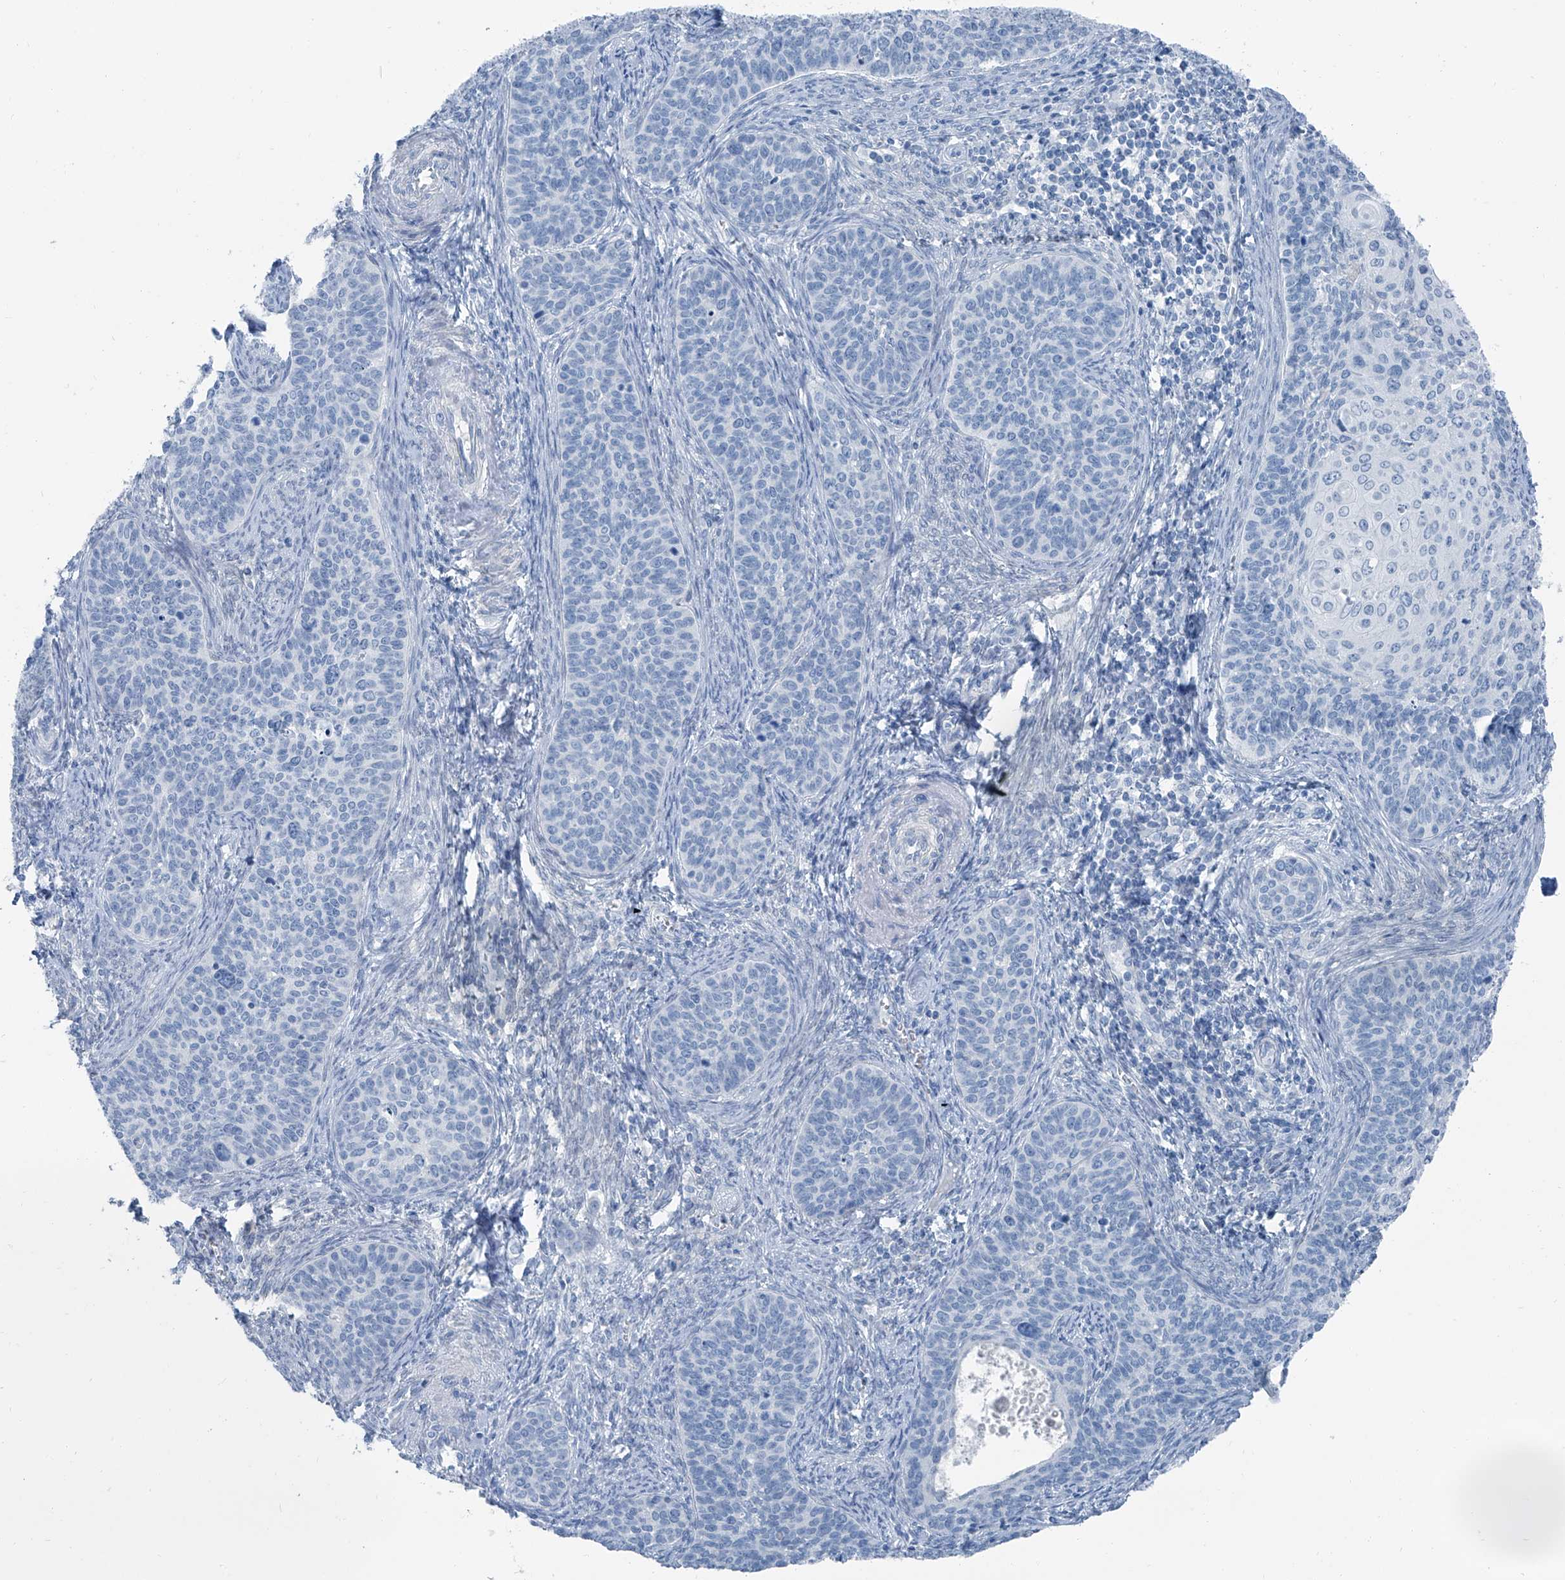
{"staining": {"intensity": "negative", "quantity": "none", "location": "none"}, "tissue": "cervical cancer", "cell_type": "Tumor cells", "image_type": "cancer", "snomed": [{"axis": "morphology", "description": "Squamous cell carcinoma, NOS"}, {"axis": "topography", "description": "Cervix"}], "caption": "The image reveals no staining of tumor cells in cervical squamous cell carcinoma. The staining was performed using DAB (3,3'-diaminobenzidine) to visualize the protein expression in brown, while the nuclei were stained in blue with hematoxylin (Magnification: 20x).", "gene": "RGN", "patient": {"sex": "female", "age": 33}}